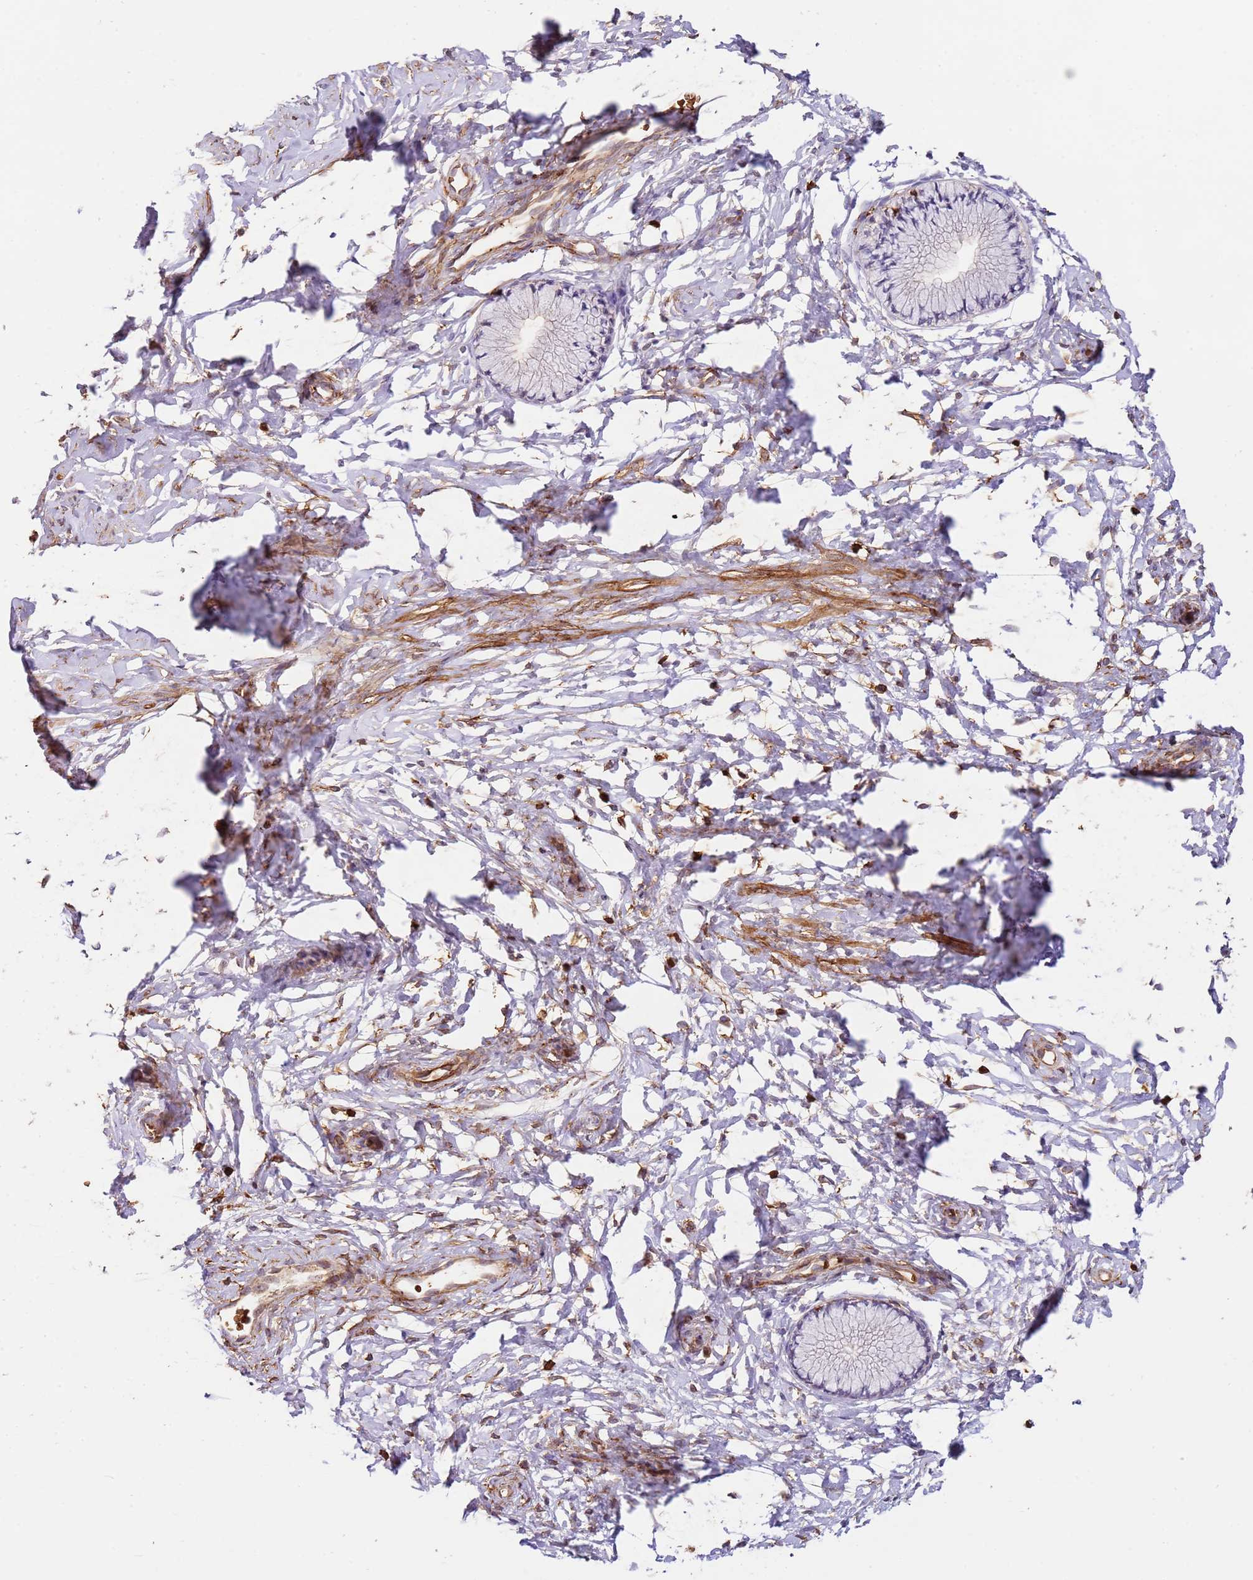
{"staining": {"intensity": "negative", "quantity": "none", "location": "none"}, "tissue": "cervix", "cell_type": "Glandular cells", "image_type": "normal", "snomed": [{"axis": "morphology", "description": "Normal tissue, NOS"}, {"axis": "topography", "description": "Cervix"}], "caption": "IHC of unremarkable cervix reveals no positivity in glandular cells.", "gene": "OR6P1", "patient": {"sex": "female", "age": 33}}